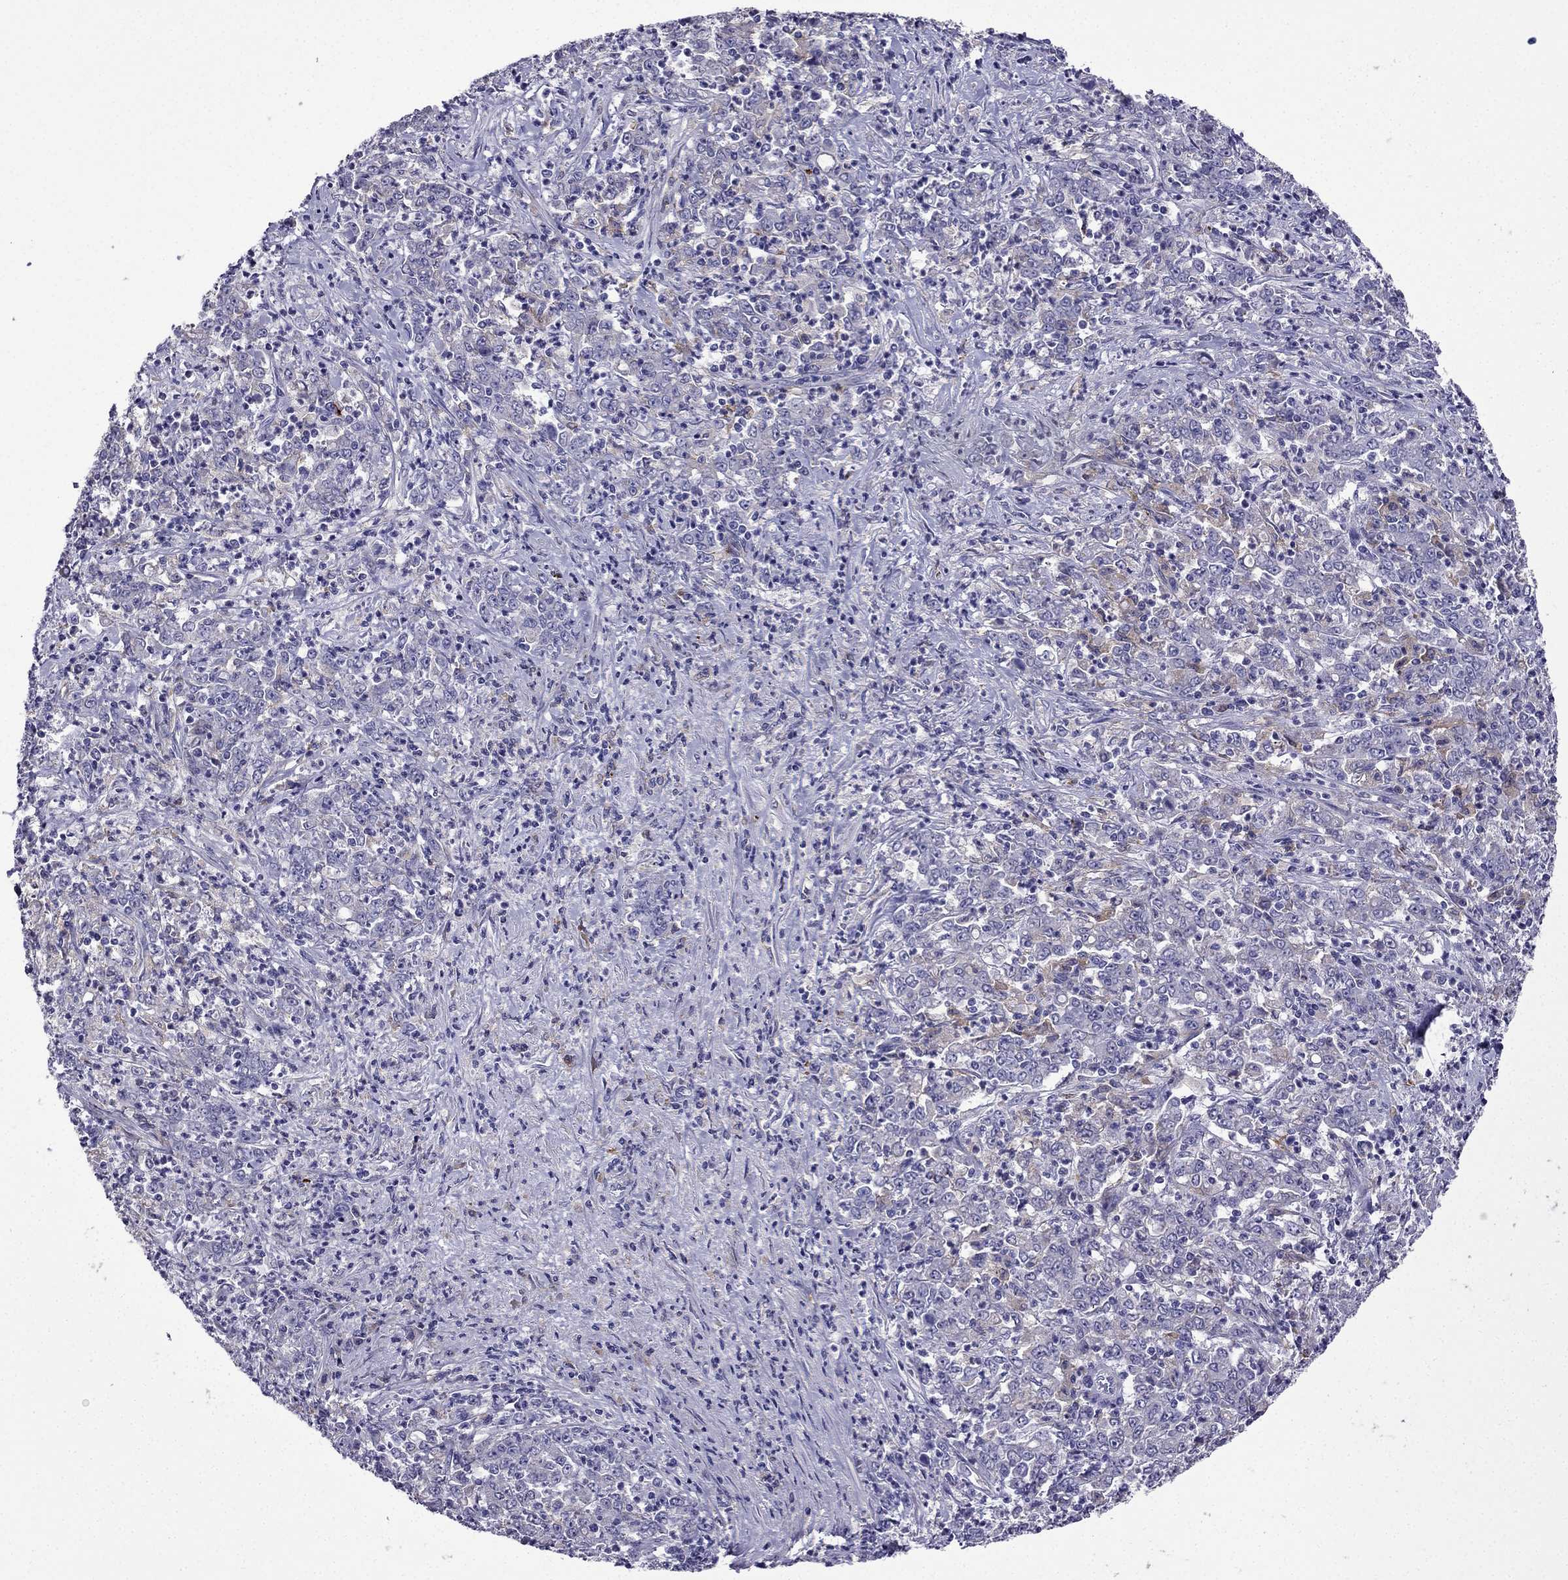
{"staining": {"intensity": "negative", "quantity": "none", "location": "none"}, "tissue": "stomach cancer", "cell_type": "Tumor cells", "image_type": "cancer", "snomed": [{"axis": "morphology", "description": "Adenocarcinoma, NOS"}, {"axis": "topography", "description": "Stomach, lower"}], "caption": "IHC photomicrograph of human adenocarcinoma (stomach) stained for a protein (brown), which exhibits no expression in tumor cells.", "gene": "TSSK4", "patient": {"sex": "female", "age": 71}}